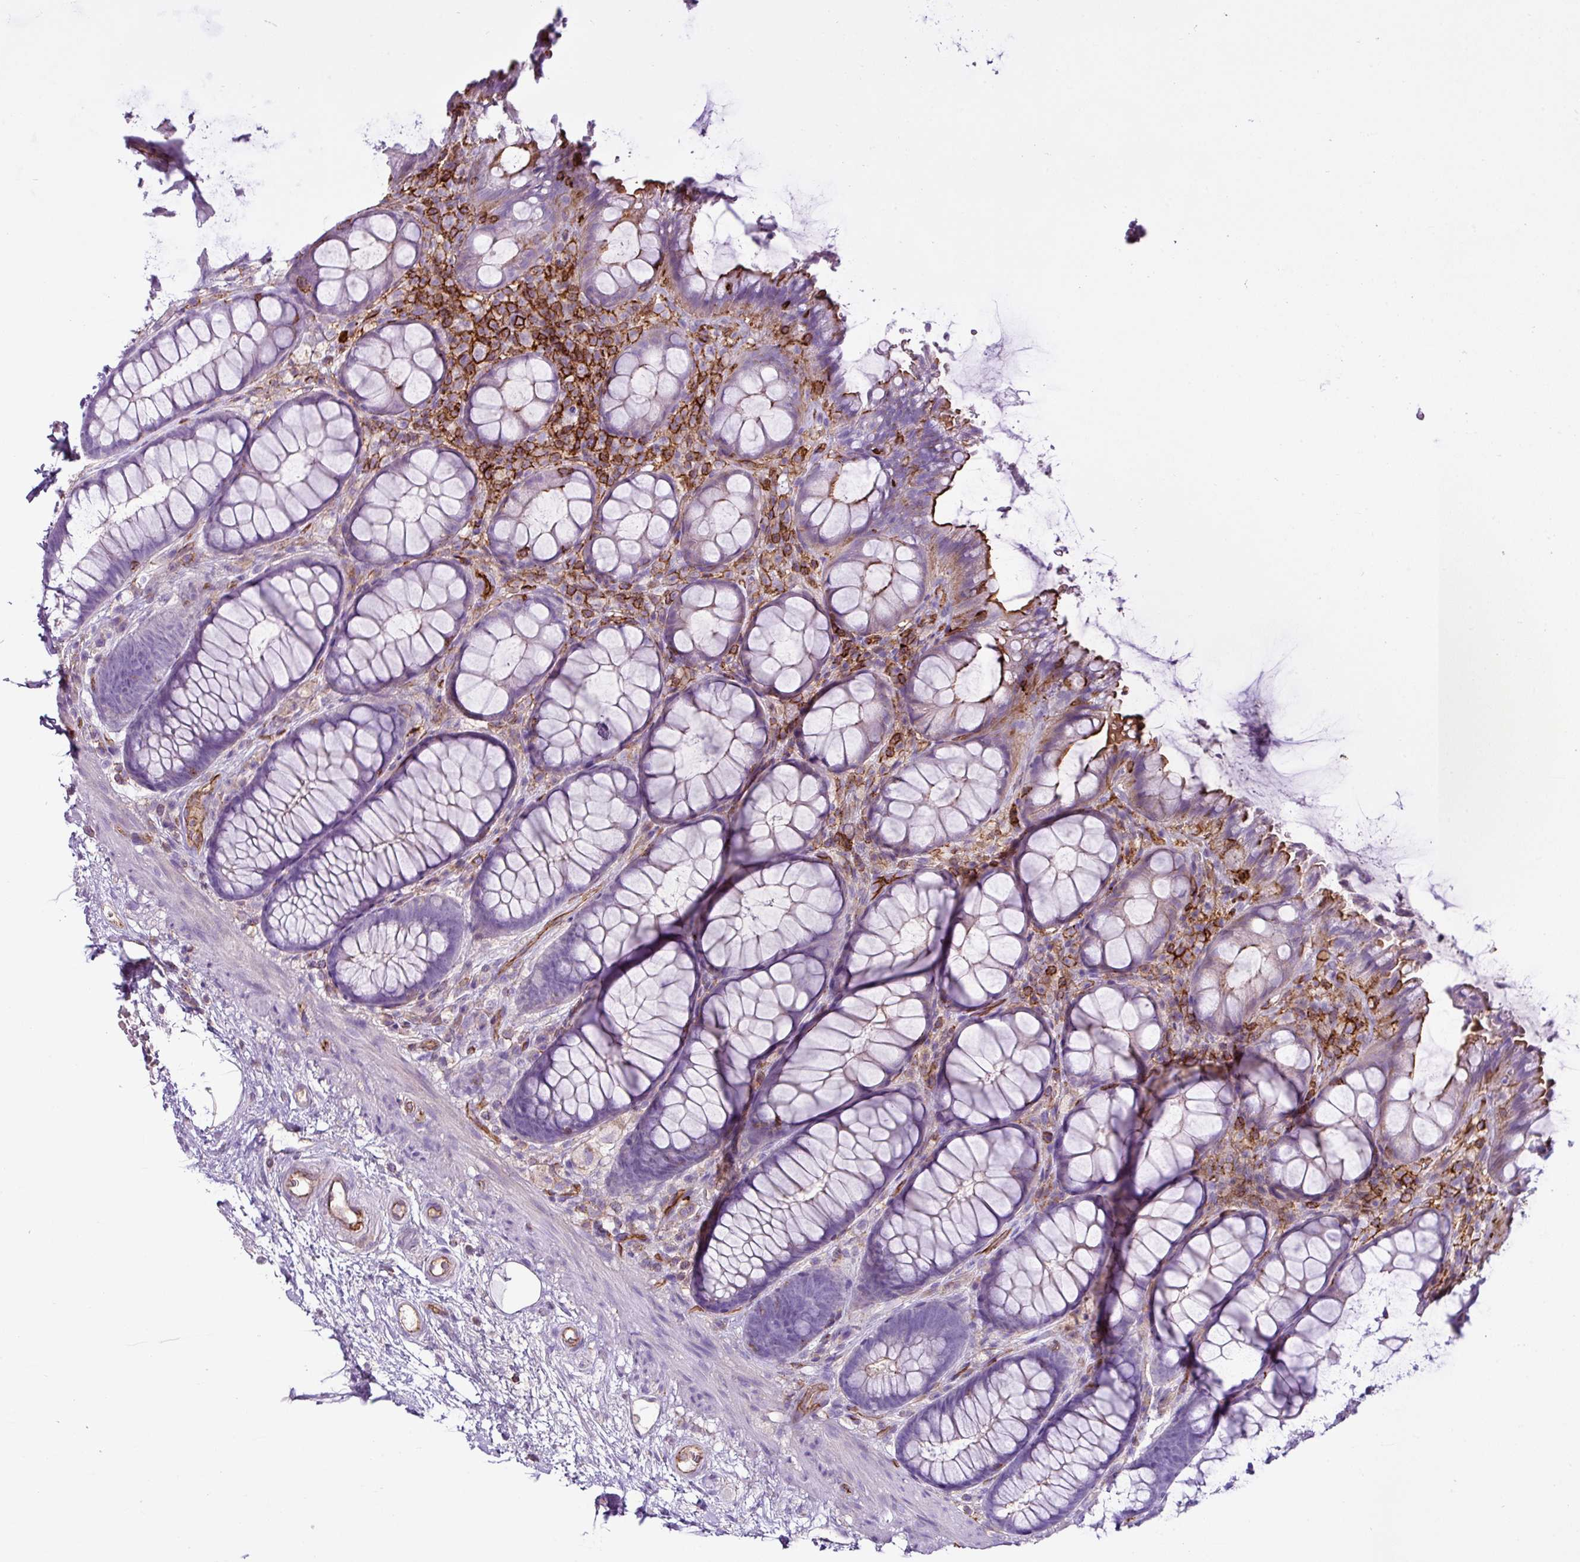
{"staining": {"intensity": "moderate", "quantity": "<25%", "location": "cytoplasmic/membranous"}, "tissue": "rectum", "cell_type": "Glandular cells", "image_type": "normal", "snomed": [{"axis": "morphology", "description": "Normal tissue, NOS"}, {"axis": "topography", "description": "Rectum"}], "caption": "This is a histology image of immunohistochemistry (IHC) staining of benign rectum, which shows moderate positivity in the cytoplasmic/membranous of glandular cells.", "gene": "EME2", "patient": {"sex": "female", "age": 67}}